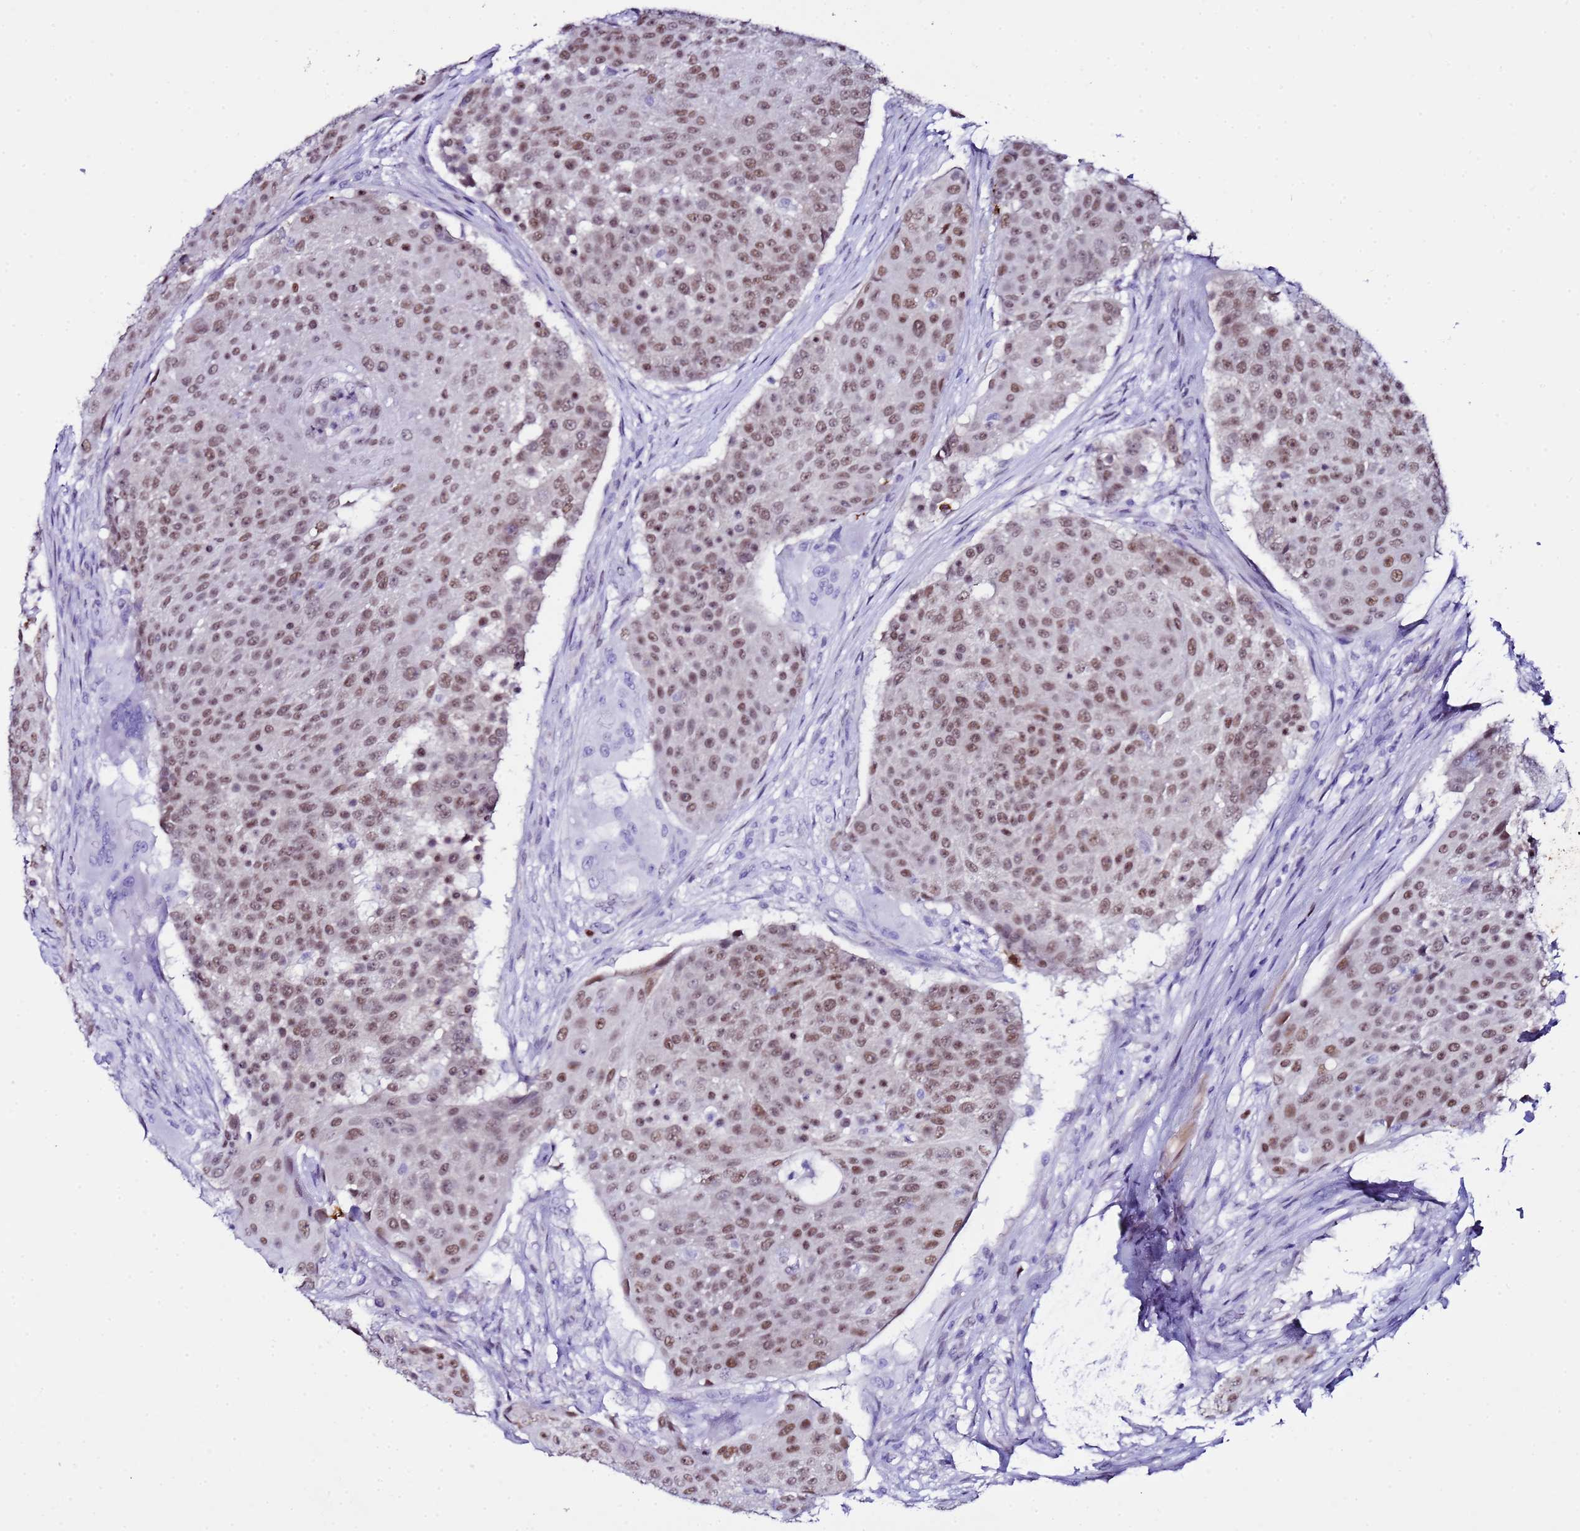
{"staining": {"intensity": "moderate", "quantity": ">75%", "location": "nuclear"}, "tissue": "urothelial cancer", "cell_type": "Tumor cells", "image_type": "cancer", "snomed": [{"axis": "morphology", "description": "Urothelial carcinoma, High grade"}, {"axis": "topography", "description": "Urinary bladder"}], "caption": "A histopathology image of human urothelial cancer stained for a protein exhibits moderate nuclear brown staining in tumor cells.", "gene": "BCL7A", "patient": {"sex": "female", "age": 63}}